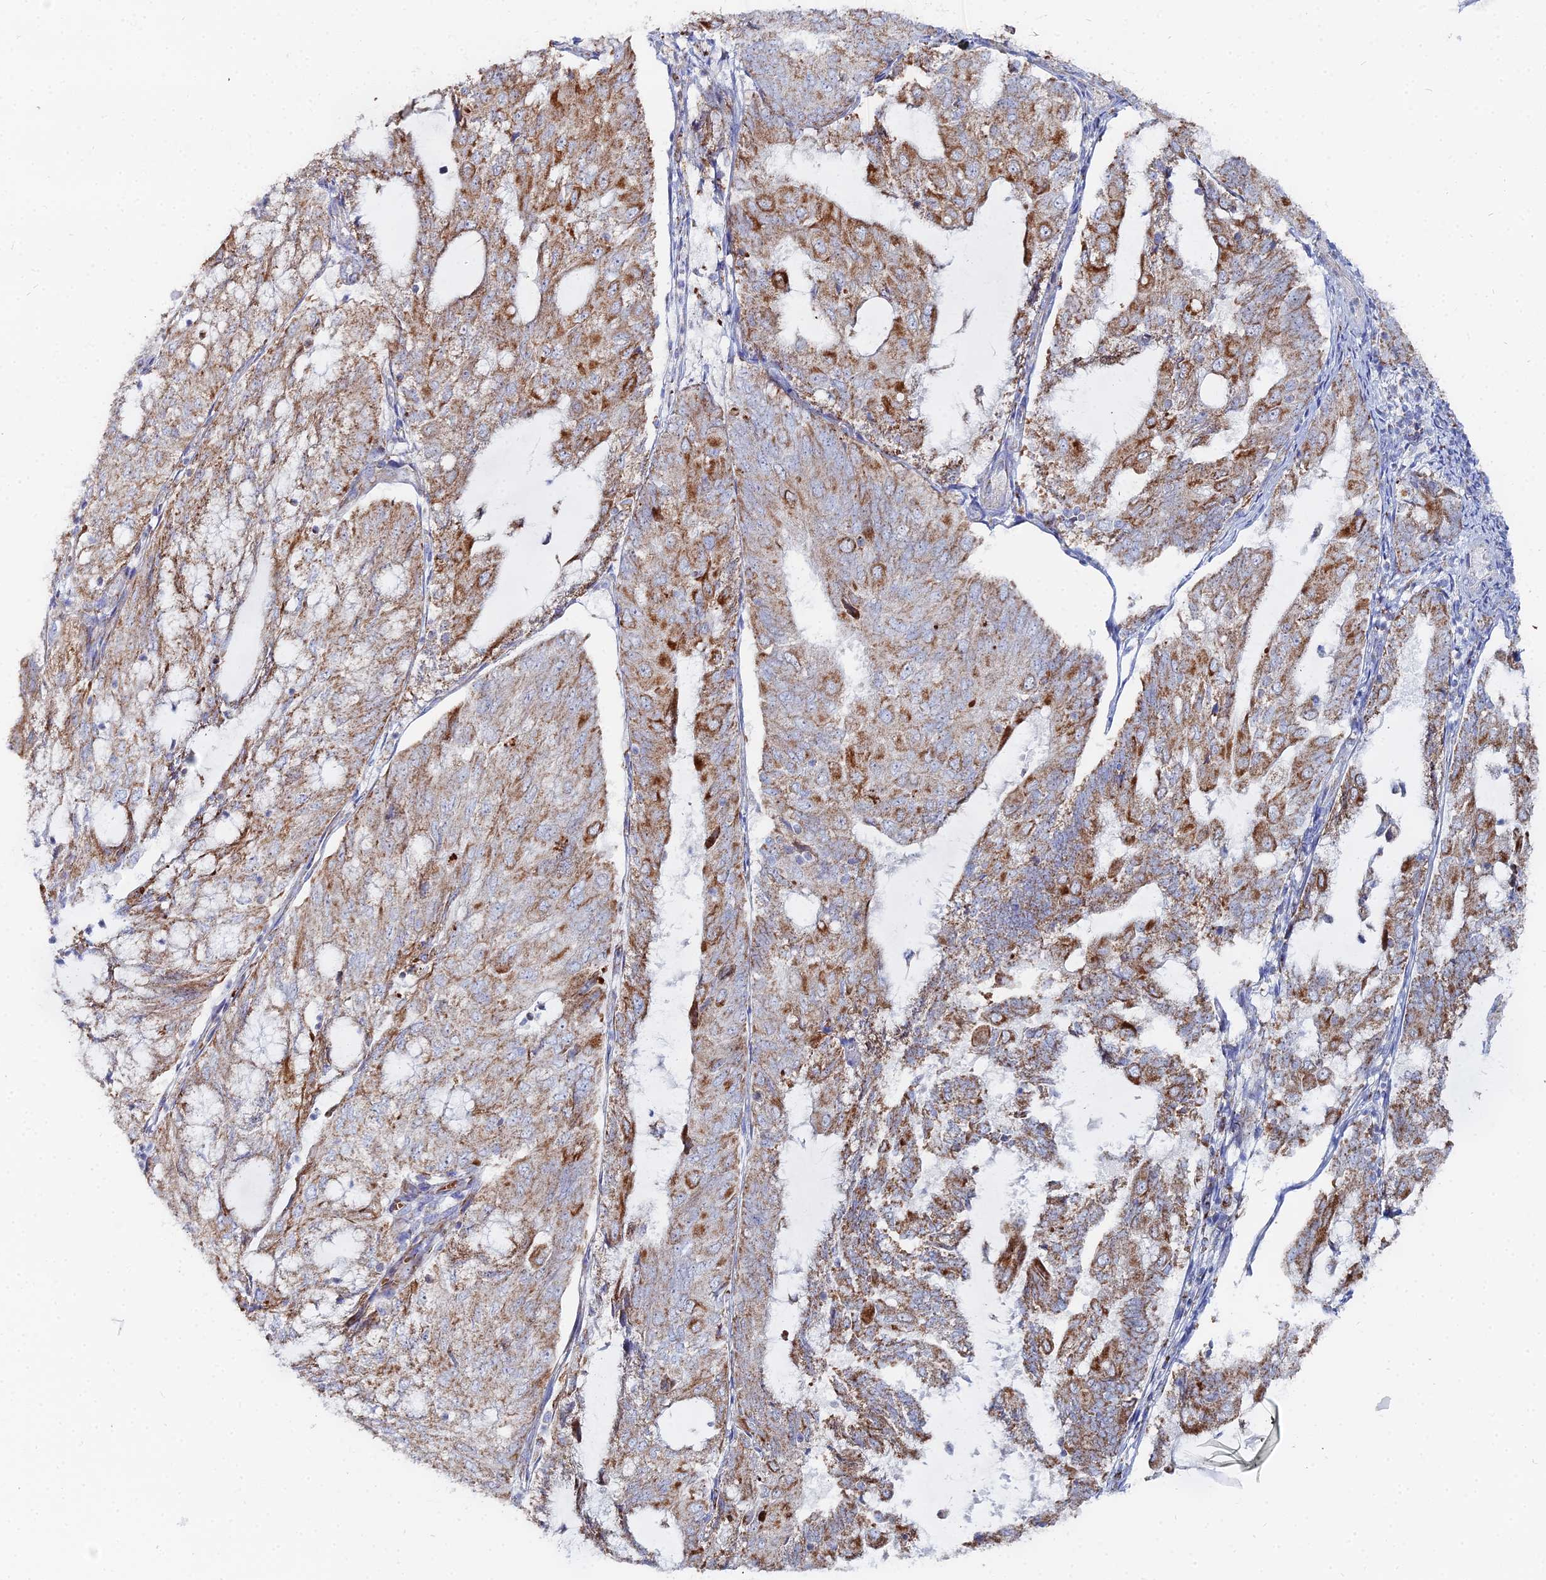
{"staining": {"intensity": "moderate", "quantity": ">75%", "location": "cytoplasmic/membranous"}, "tissue": "endometrial cancer", "cell_type": "Tumor cells", "image_type": "cancer", "snomed": [{"axis": "morphology", "description": "Adenocarcinoma, NOS"}, {"axis": "topography", "description": "Endometrium"}], "caption": "The photomicrograph displays staining of endometrial cancer, revealing moderate cytoplasmic/membranous protein staining (brown color) within tumor cells.", "gene": "MPC1", "patient": {"sex": "female", "age": 81}}